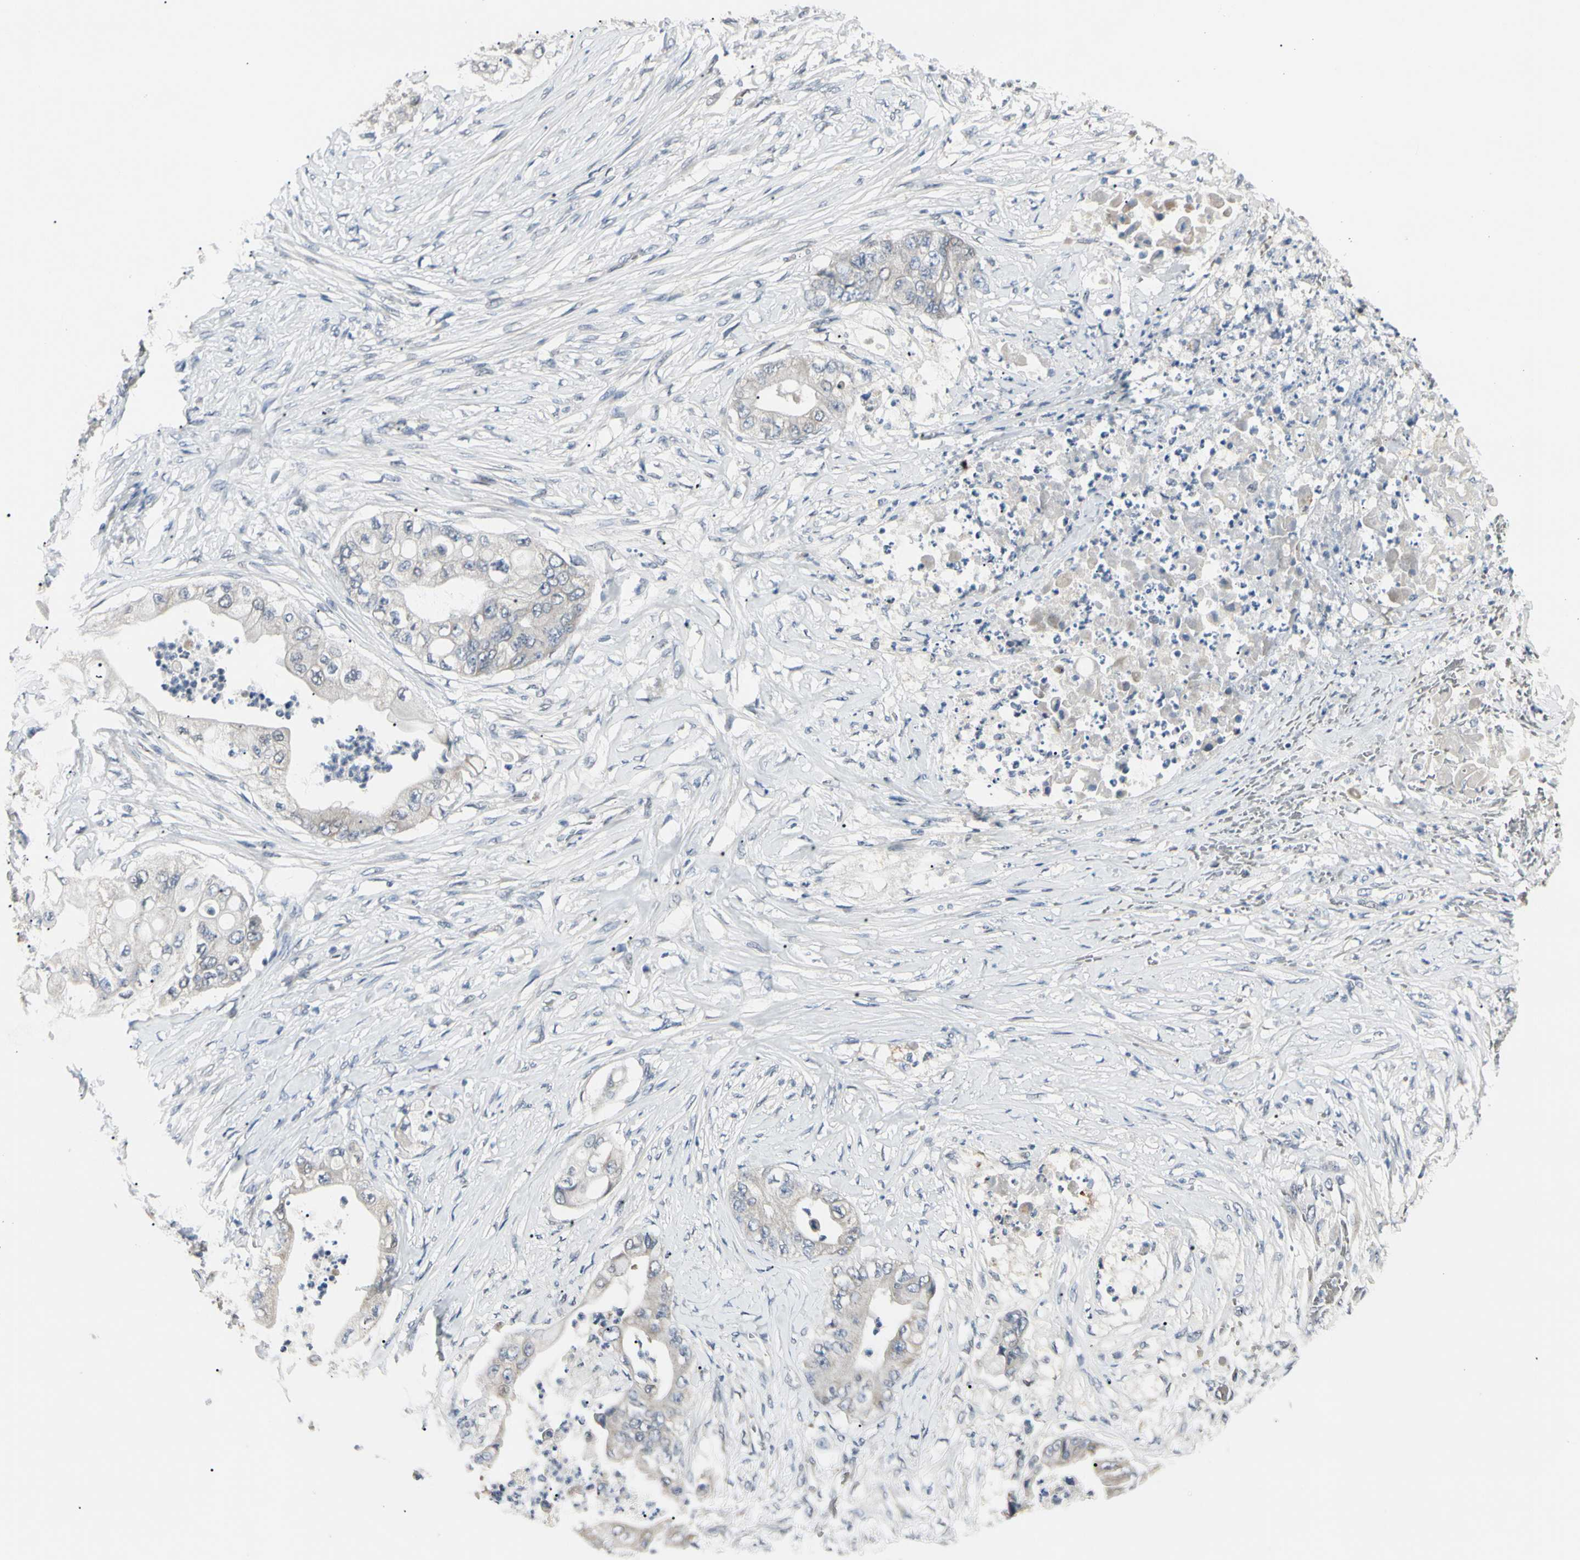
{"staining": {"intensity": "weak", "quantity": "<25%", "location": "cytoplasmic/membranous"}, "tissue": "stomach cancer", "cell_type": "Tumor cells", "image_type": "cancer", "snomed": [{"axis": "morphology", "description": "Adenocarcinoma, NOS"}, {"axis": "topography", "description": "Stomach"}], "caption": "A micrograph of stomach cancer (adenocarcinoma) stained for a protein exhibits no brown staining in tumor cells. (DAB immunohistochemistry (IHC), high magnification).", "gene": "GREM1", "patient": {"sex": "female", "age": 73}}